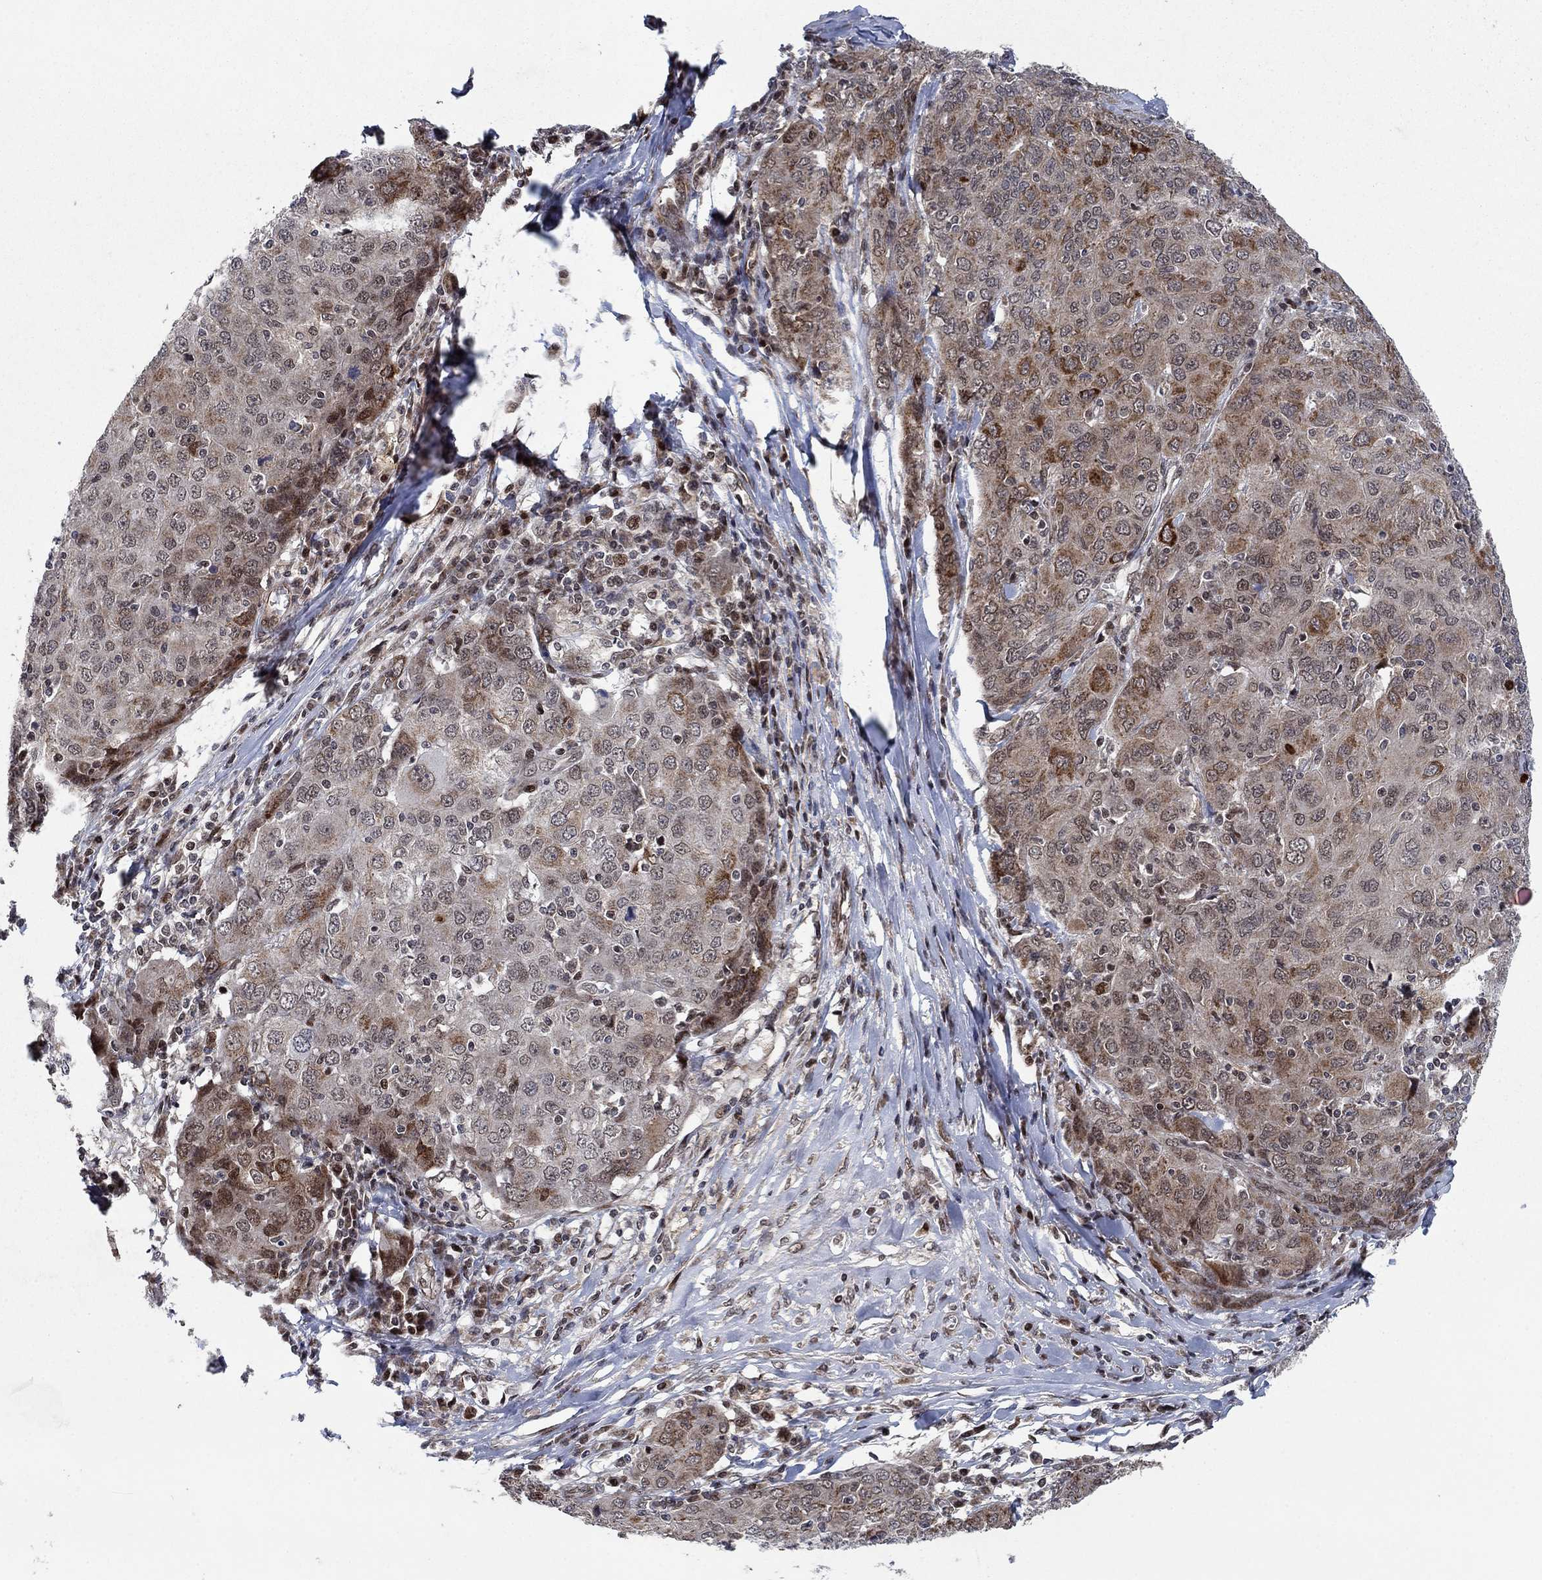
{"staining": {"intensity": "moderate", "quantity": "<25%", "location": "cytoplasmic/membranous"}, "tissue": "ovarian cancer", "cell_type": "Tumor cells", "image_type": "cancer", "snomed": [{"axis": "morphology", "description": "Carcinoma, endometroid"}, {"axis": "topography", "description": "Ovary"}], "caption": "Endometroid carcinoma (ovarian) stained with DAB IHC displays low levels of moderate cytoplasmic/membranous staining in approximately <25% of tumor cells. The staining was performed using DAB (3,3'-diaminobenzidine) to visualize the protein expression in brown, while the nuclei were stained in blue with hematoxylin (Magnification: 20x).", "gene": "PRICKLE4", "patient": {"sex": "female", "age": 50}}